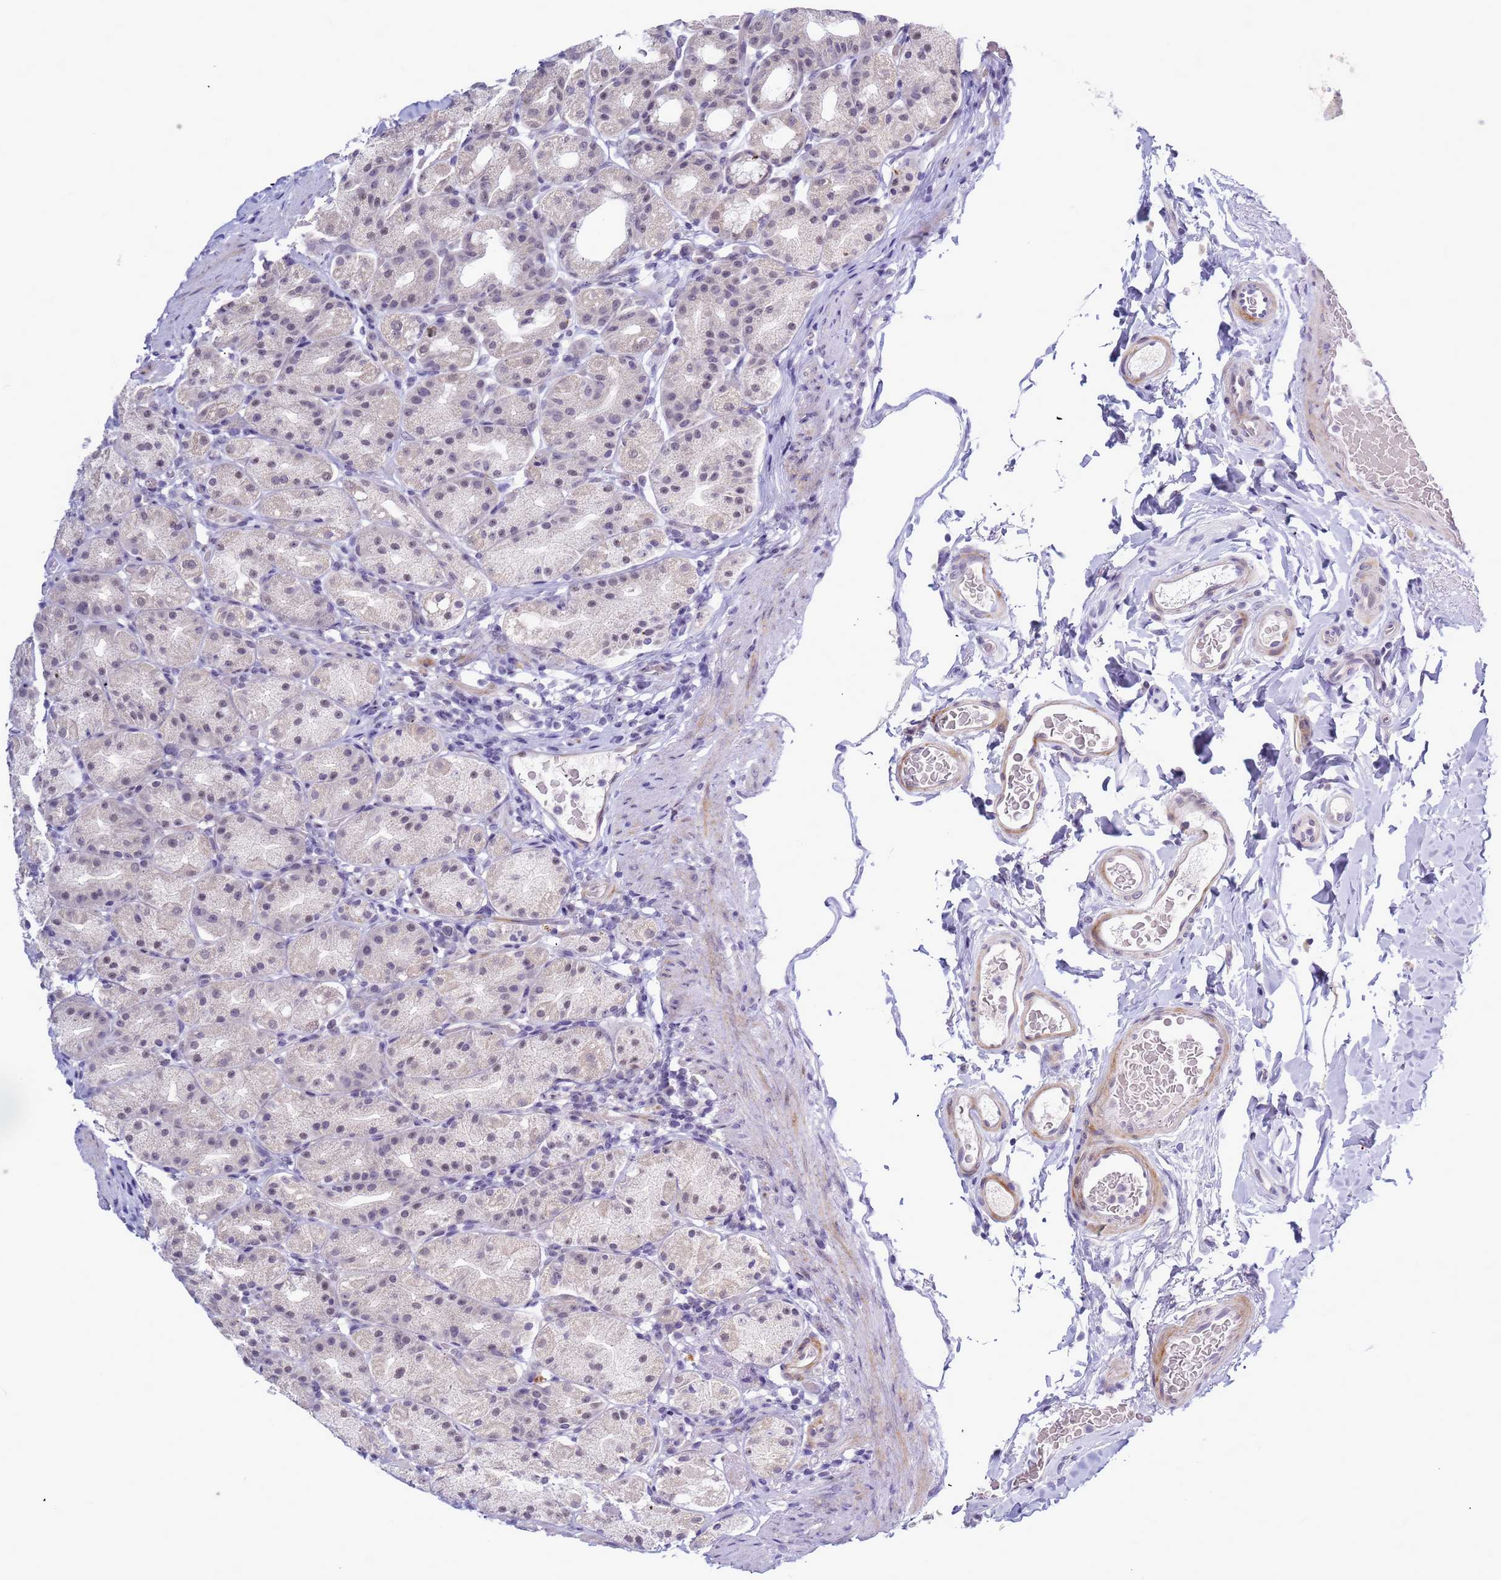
{"staining": {"intensity": "weak", "quantity": "25%-75%", "location": "nuclear"}, "tissue": "stomach", "cell_type": "Glandular cells", "image_type": "normal", "snomed": [{"axis": "morphology", "description": "Normal tissue, NOS"}, {"axis": "topography", "description": "Stomach, upper"}], "caption": "A micrograph of stomach stained for a protein exhibits weak nuclear brown staining in glandular cells. (DAB = brown stain, brightfield microscopy at high magnification).", "gene": "CXorf65", "patient": {"sex": "male", "age": 68}}